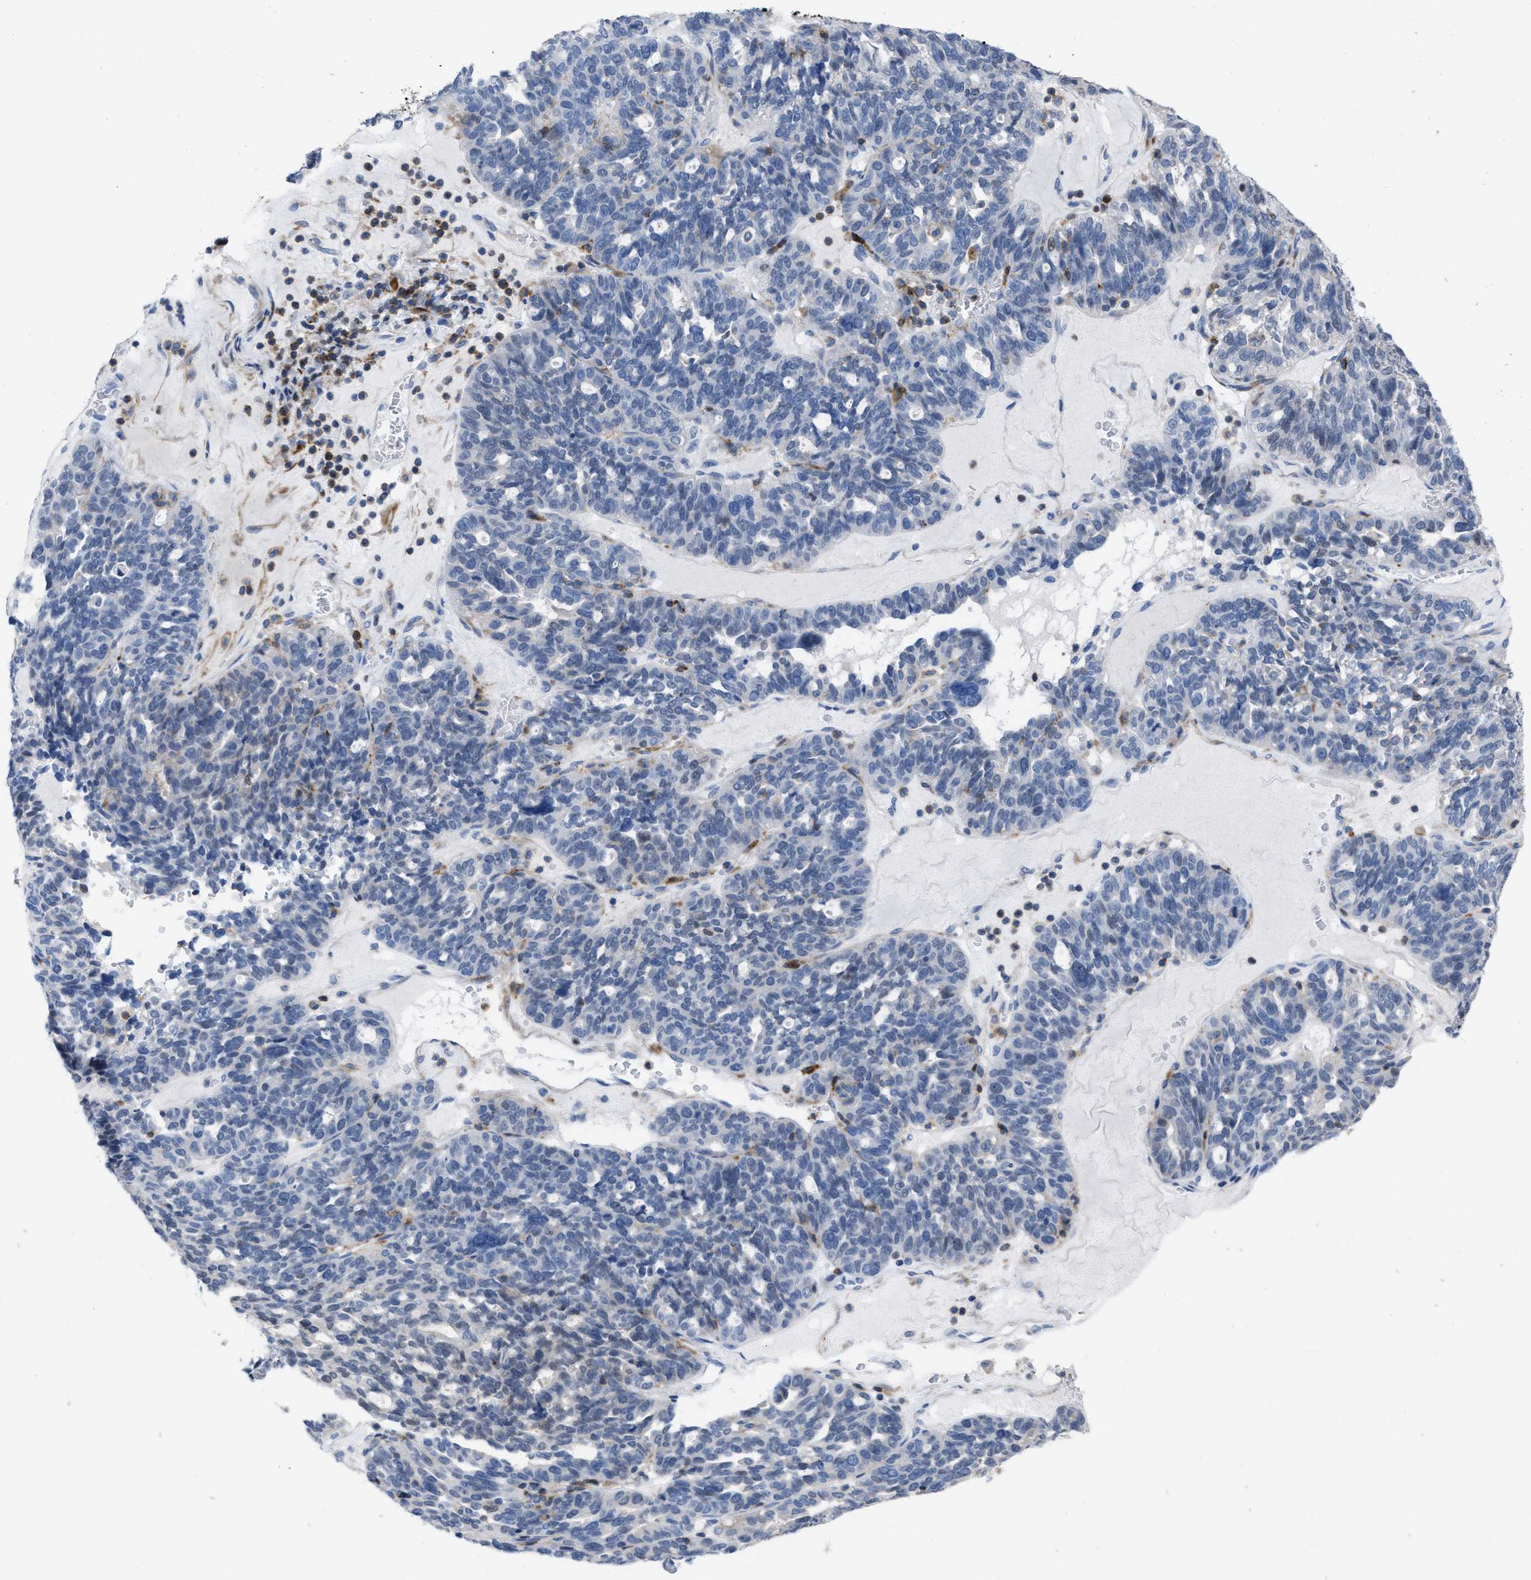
{"staining": {"intensity": "negative", "quantity": "none", "location": "none"}, "tissue": "ovarian cancer", "cell_type": "Tumor cells", "image_type": "cancer", "snomed": [{"axis": "morphology", "description": "Cystadenocarcinoma, serous, NOS"}, {"axis": "topography", "description": "Ovary"}], "caption": "This is a micrograph of immunohistochemistry (IHC) staining of serous cystadenocarcinoma (ovarian), which shows no expression in tumor cells.", "gene": "PRMT2", "patient": {"sex": "female", "age": 59}}